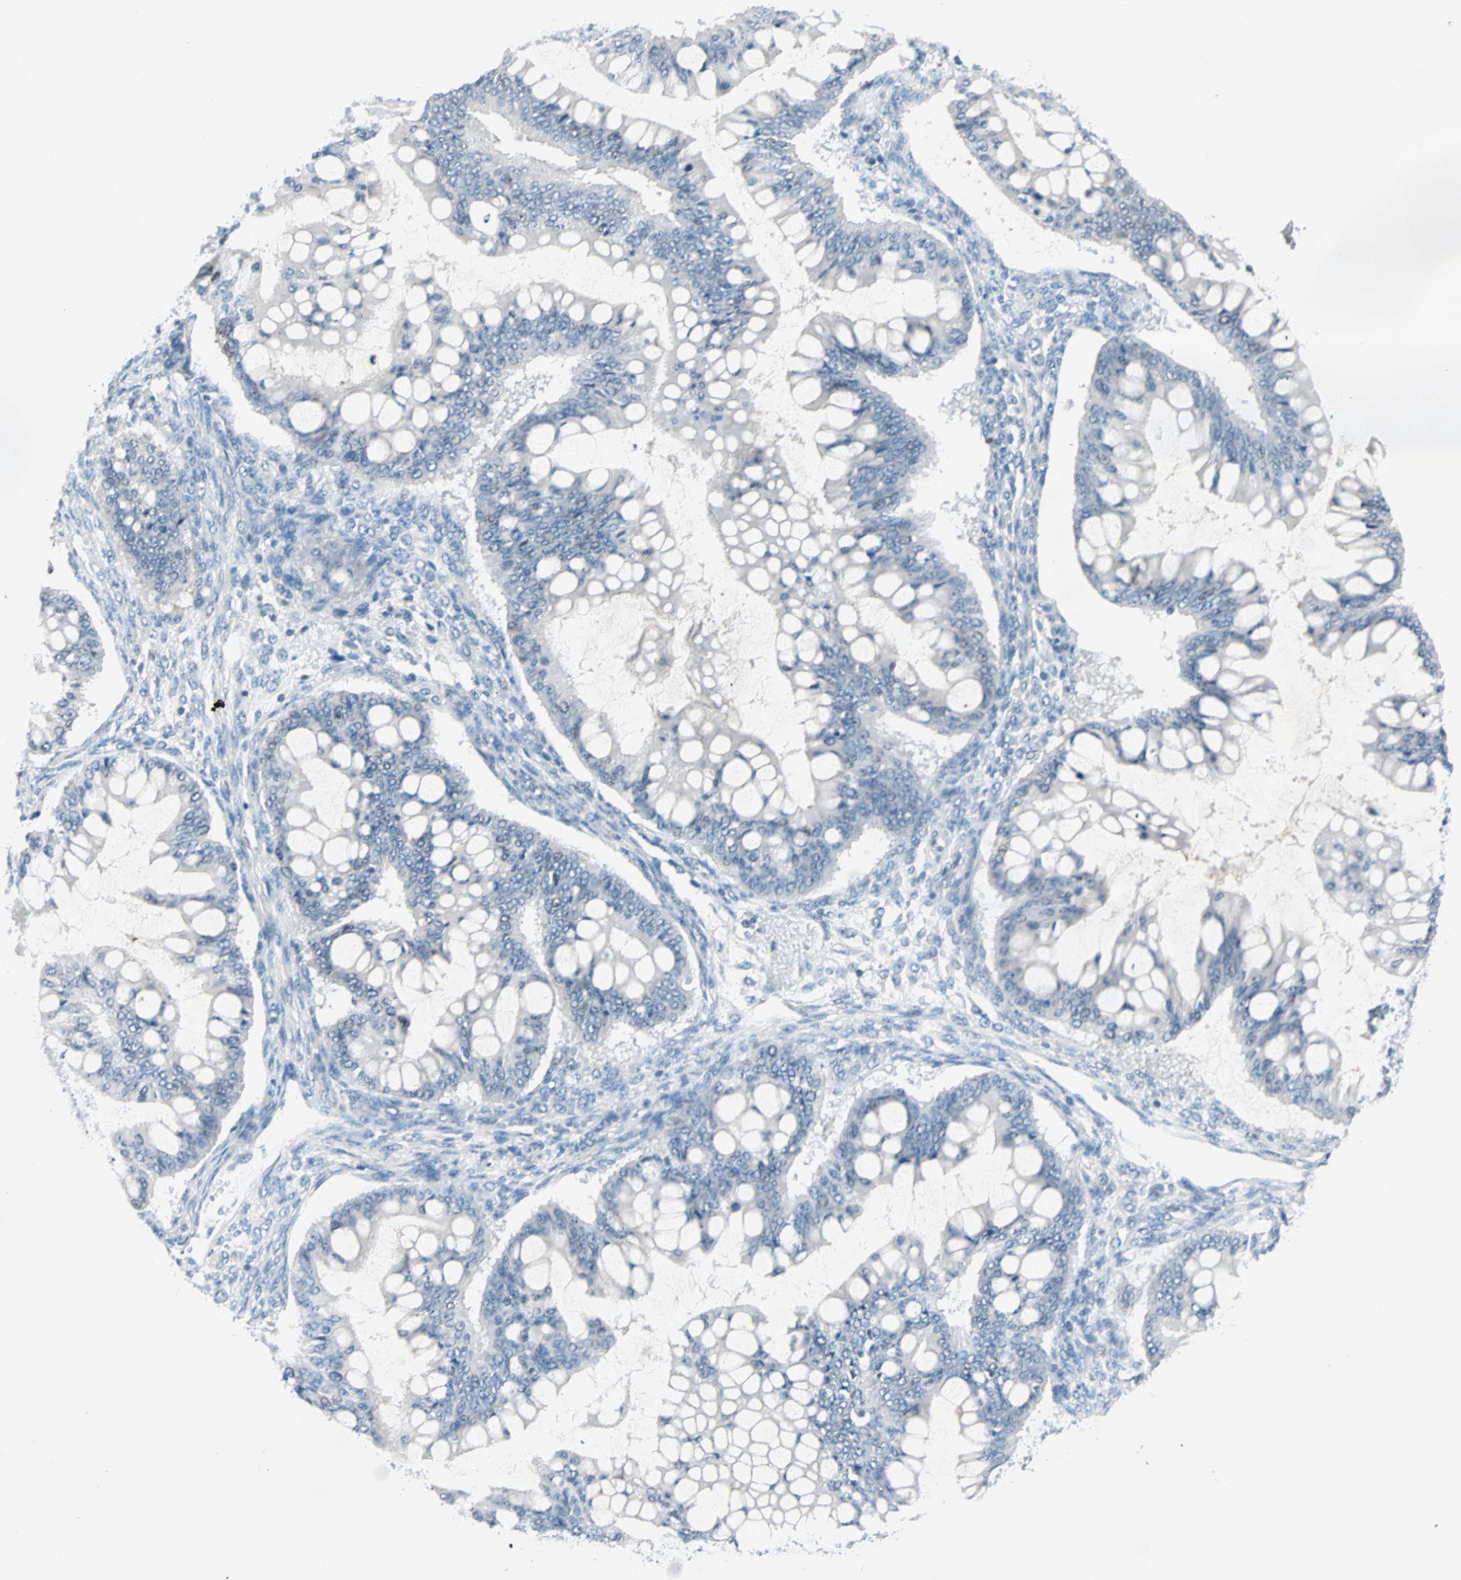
{"staining": {"intensity": "negative", "quantity": "none", "location": "none"}, "tissue": "ovarian cancer", "cell_type": "Tumor cells", "image_type": "cancer", "snomed": [{"axis": "morphology", "description": "Cystadenocarcinoma, mucinous, NOS"}, {"axis": "topography", "description": "Ovary"}], "caption": "There is no significant staining in tumor cells of ovarian cancer (mucinous cystadenocarcinoma).", "gene": "CCNE2", "patient": {"sex": "female", "age": 73}}